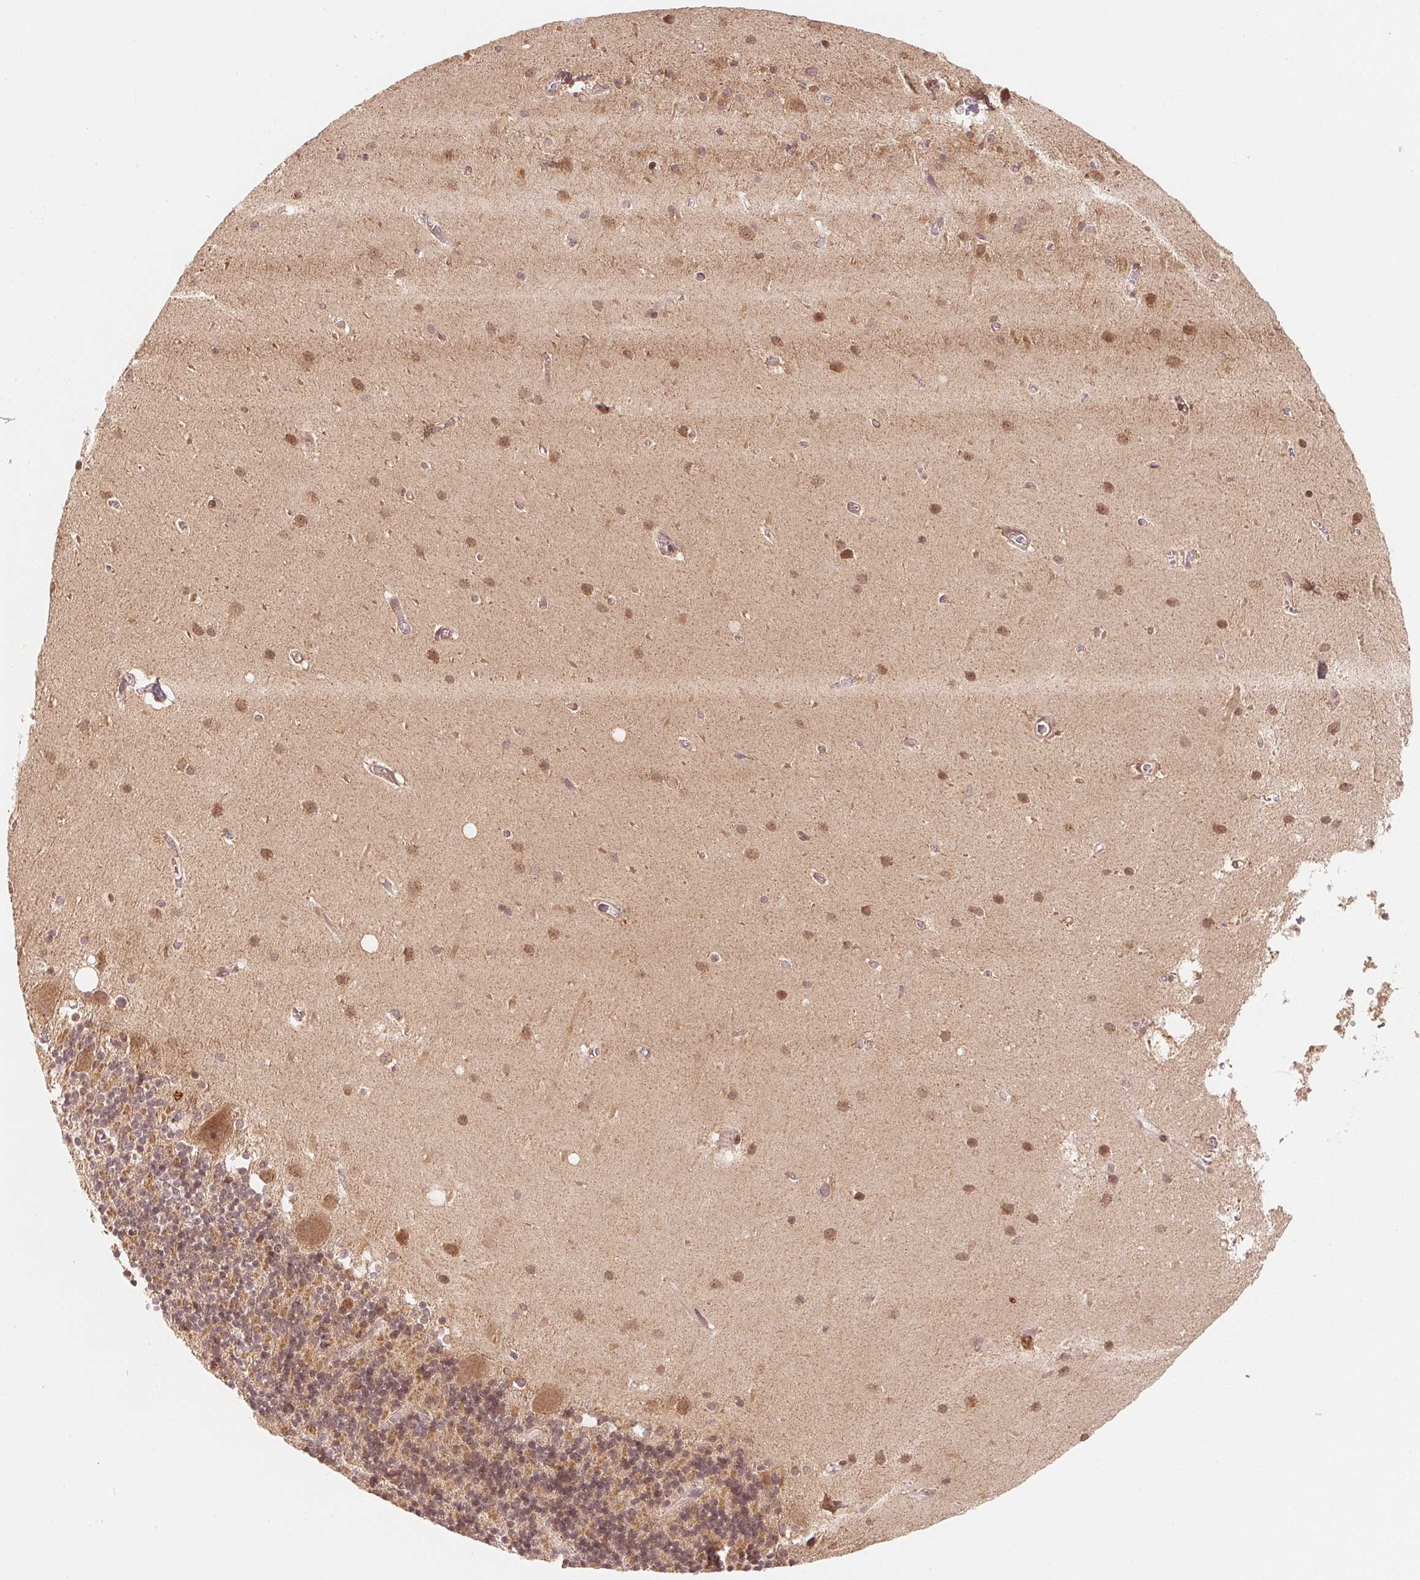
{"staining": {"intensity": "moderate", "quantity": "<25%", "location": "cytoplasmic/membranous,nuclear"}, "tissue": "cerebellum", "cell_type": "Cells in granular layer", "image_type": "normal", "snomed": [{"axis": "morphology", "description": "Normal tissue, NOS"}, {"axis": "topography", "description": "Cerebellum"}], "caption": "Immunohistochemistry histopathology image of normal cerebellum: cerebellum stained using immunohistochemistry (IHC) reveals low levels of moderate protein expression localized specifically in the cytoplasmic/membranous,nuclear of cells in granular layer, appearing as a cytoplasmic/membranous,nuclear brown color.", "gene": "CCDC102B", "patient": {"sex": "male", "age": 70}}